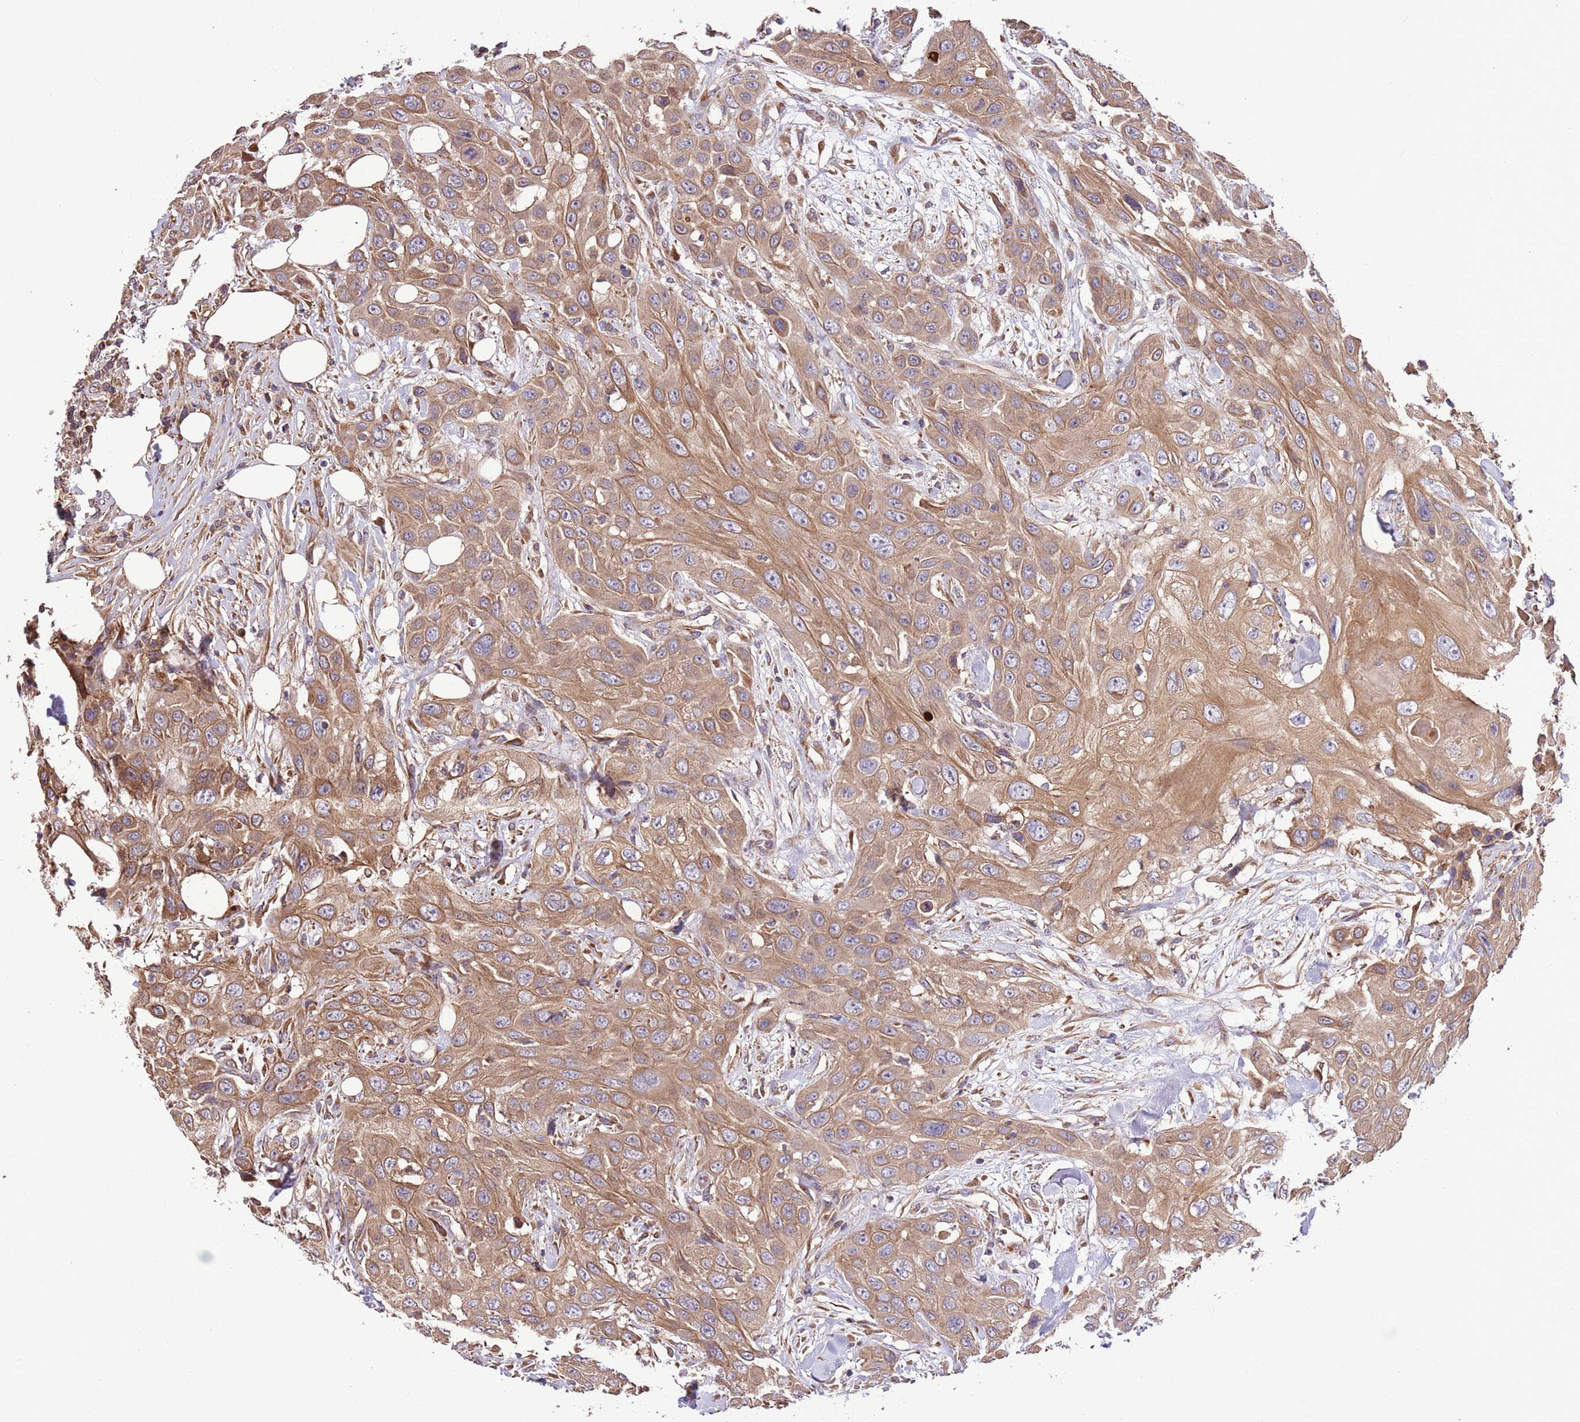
{"staining": {"intensity": "moderate", "quantity": ">75%", "location": "cytoplasmic/membranous"}, "tissue": "head and neck cancer", "cell_type": "Tumor cells", "image_type": "cancer", "snomed": [{"axis": "morphology", "description": "Squamous cell carcinoma, NOS"}, {"axis": "topography", "description": "Head-Neck"}], "caption": "Human squamous cell carcinoma (head and neck) stained with a protein marker shows moderate staining in tumor cells.", "gene": "FAM89B", "patient": {"sex": "male", "age": 81}}